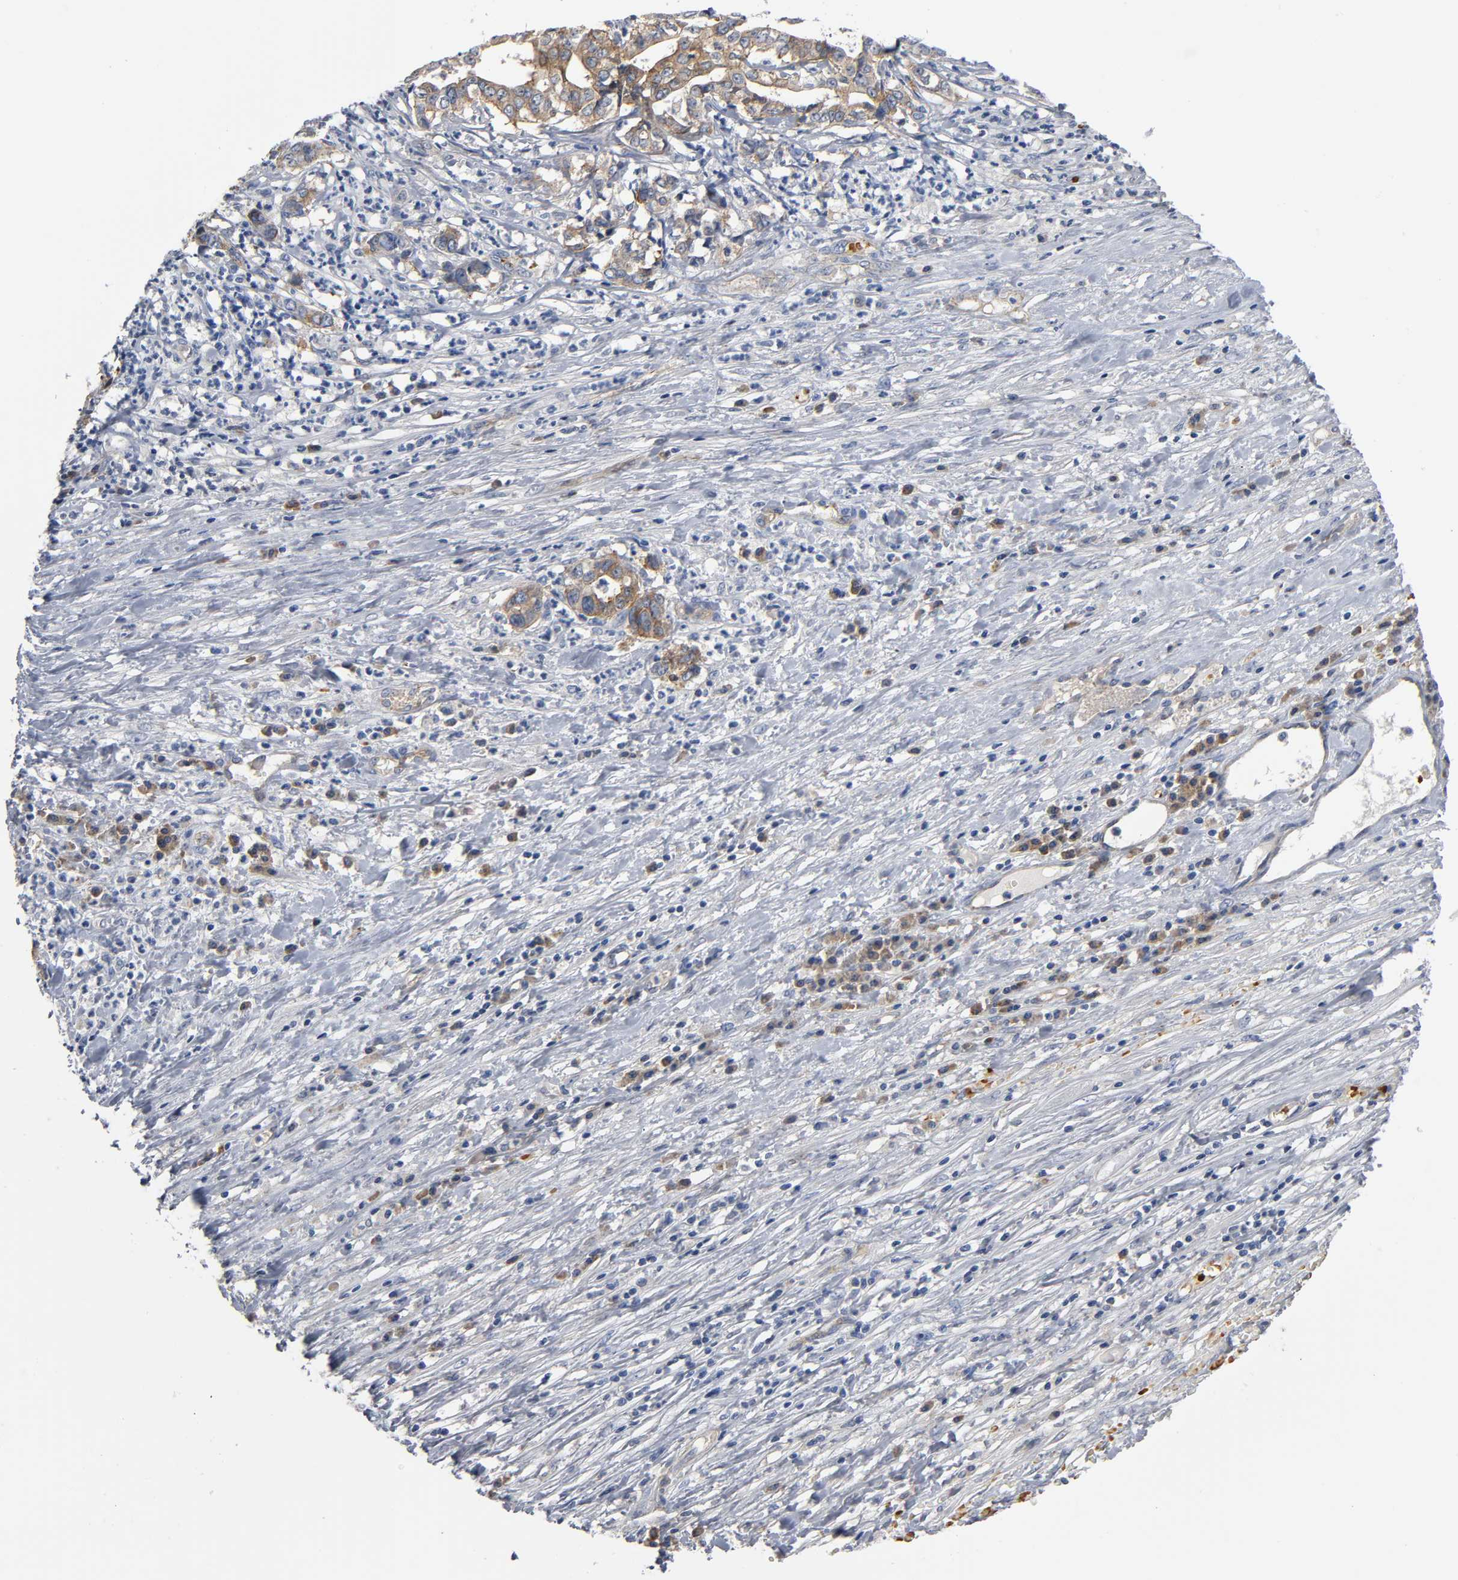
{"staining": {"intensity": "moderate", "quantity": ">75%", "location": "cytoplasmic/membranous"}, "tissue": "liver cancer", "cell_type": "Tumor cells", "image_type": "cancer", "snomed": [{"axis": "morphology", "description": "Cholangiocarcinoma"}, {"axis": "topography", "description": "Liver"}], "caption": "This image displays liver cancer (cholangiocarcinoma) stained with immunohistochemistry to label a protein in brown. The cytoplasmic/membranous of tumor cells show moderate positivity for the protein. Nuclei are counter-stained blue.", "gene": "CD2AP", "patient": {"sex": "female", "age": 61}}